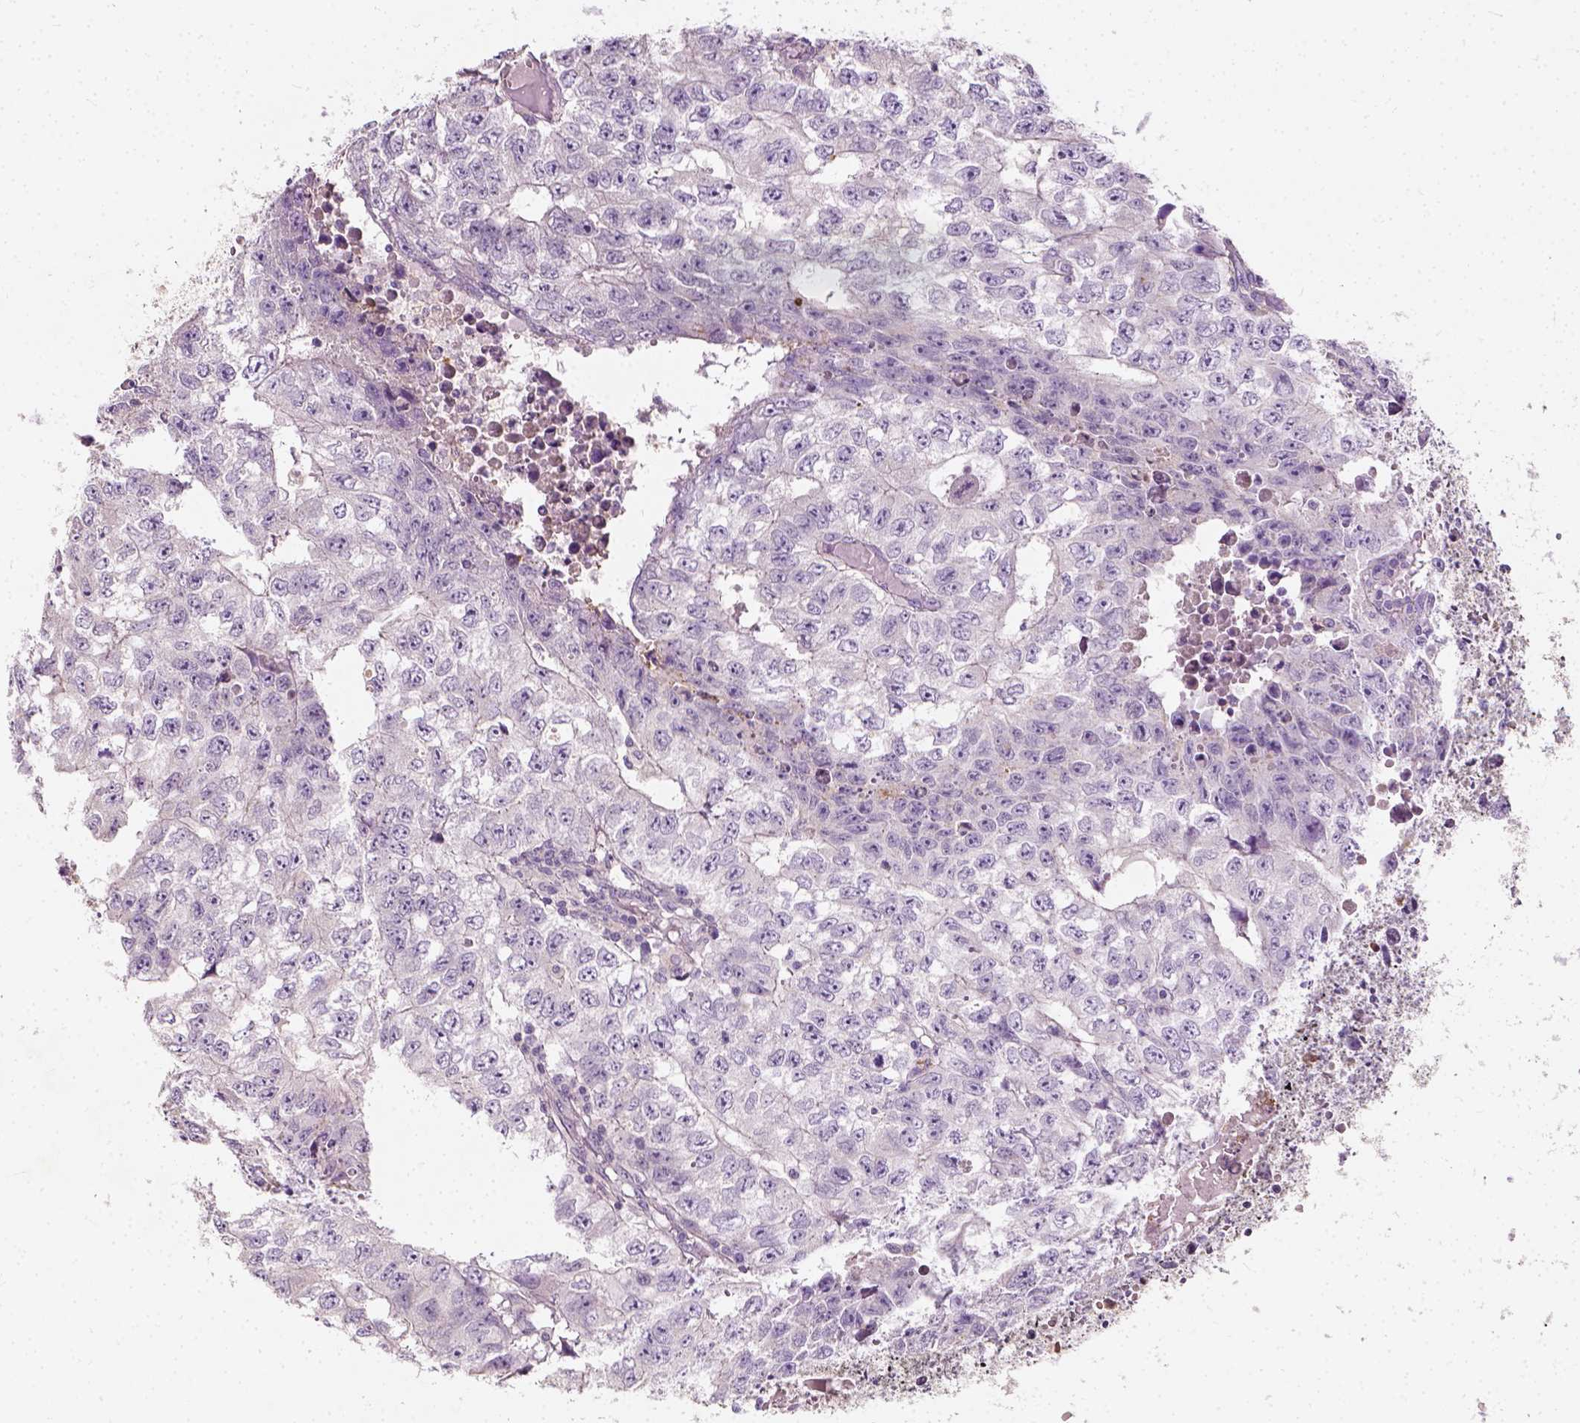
{"staining": {"intensity": "negative", "quantity": "none", "location": "none"}, "tissue": "testis cancer", "cell_type": "Tumor cells", "image_type": "cancer", "snomed": [{"axis": "morphology", "description": "Carcinoma, Embryonal, NOS"}, {"axis": "morphology", "description": "Teratoma, malignant, NOS"}, {"axis": "topography", "description": "Testis"}], "caption": "A micrograph of human teratoma (malignant) (testis) is negative for staining in tumor cells.", "gene": "DHCR24", "patient": {"sex": "male", "age": 24}}